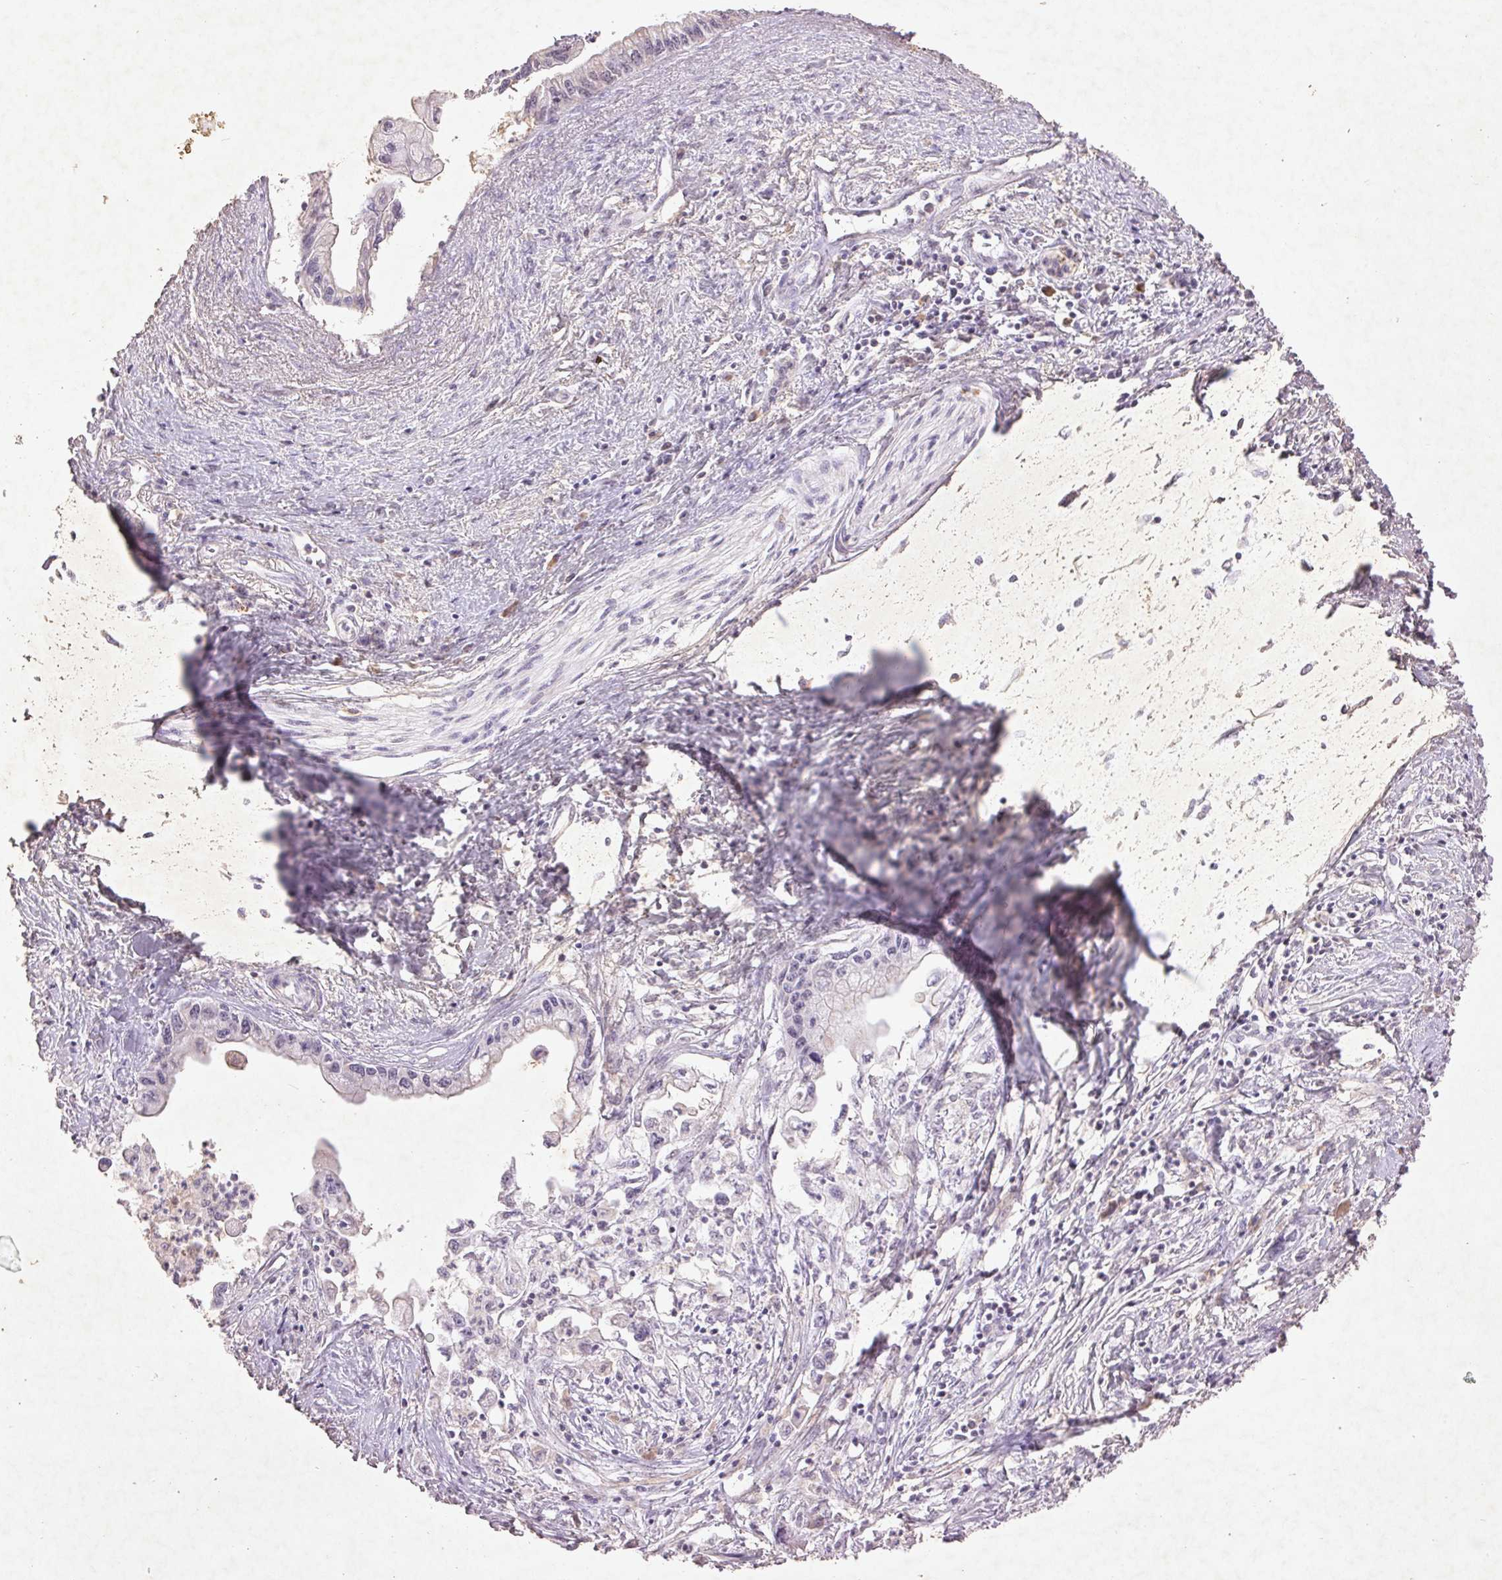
{"staining": {"intensity": "negative", "quantity": "none", "location": "none"}, "tissue": "pancreatic cancer", "cell_type": "Tumor cells", "image_type": "cancer", "snomed": [{"axis": "morphology", "description": "Adenocarcinoma, NOS"}, {"axis": "topography", "description": "Pancreas"}], "caption": "Immunohistochemistry of human pancreatic cancer reveals no staining in tumor cells. Brightfield microscopy of immunohistochemistry stained with DAB (3,3'-diaminobenzidine) (brown) and hematoxylin (blue), captured at high magnification.", "gene": "FAM168B", "patient": {"sex": "male", "age": 61}}